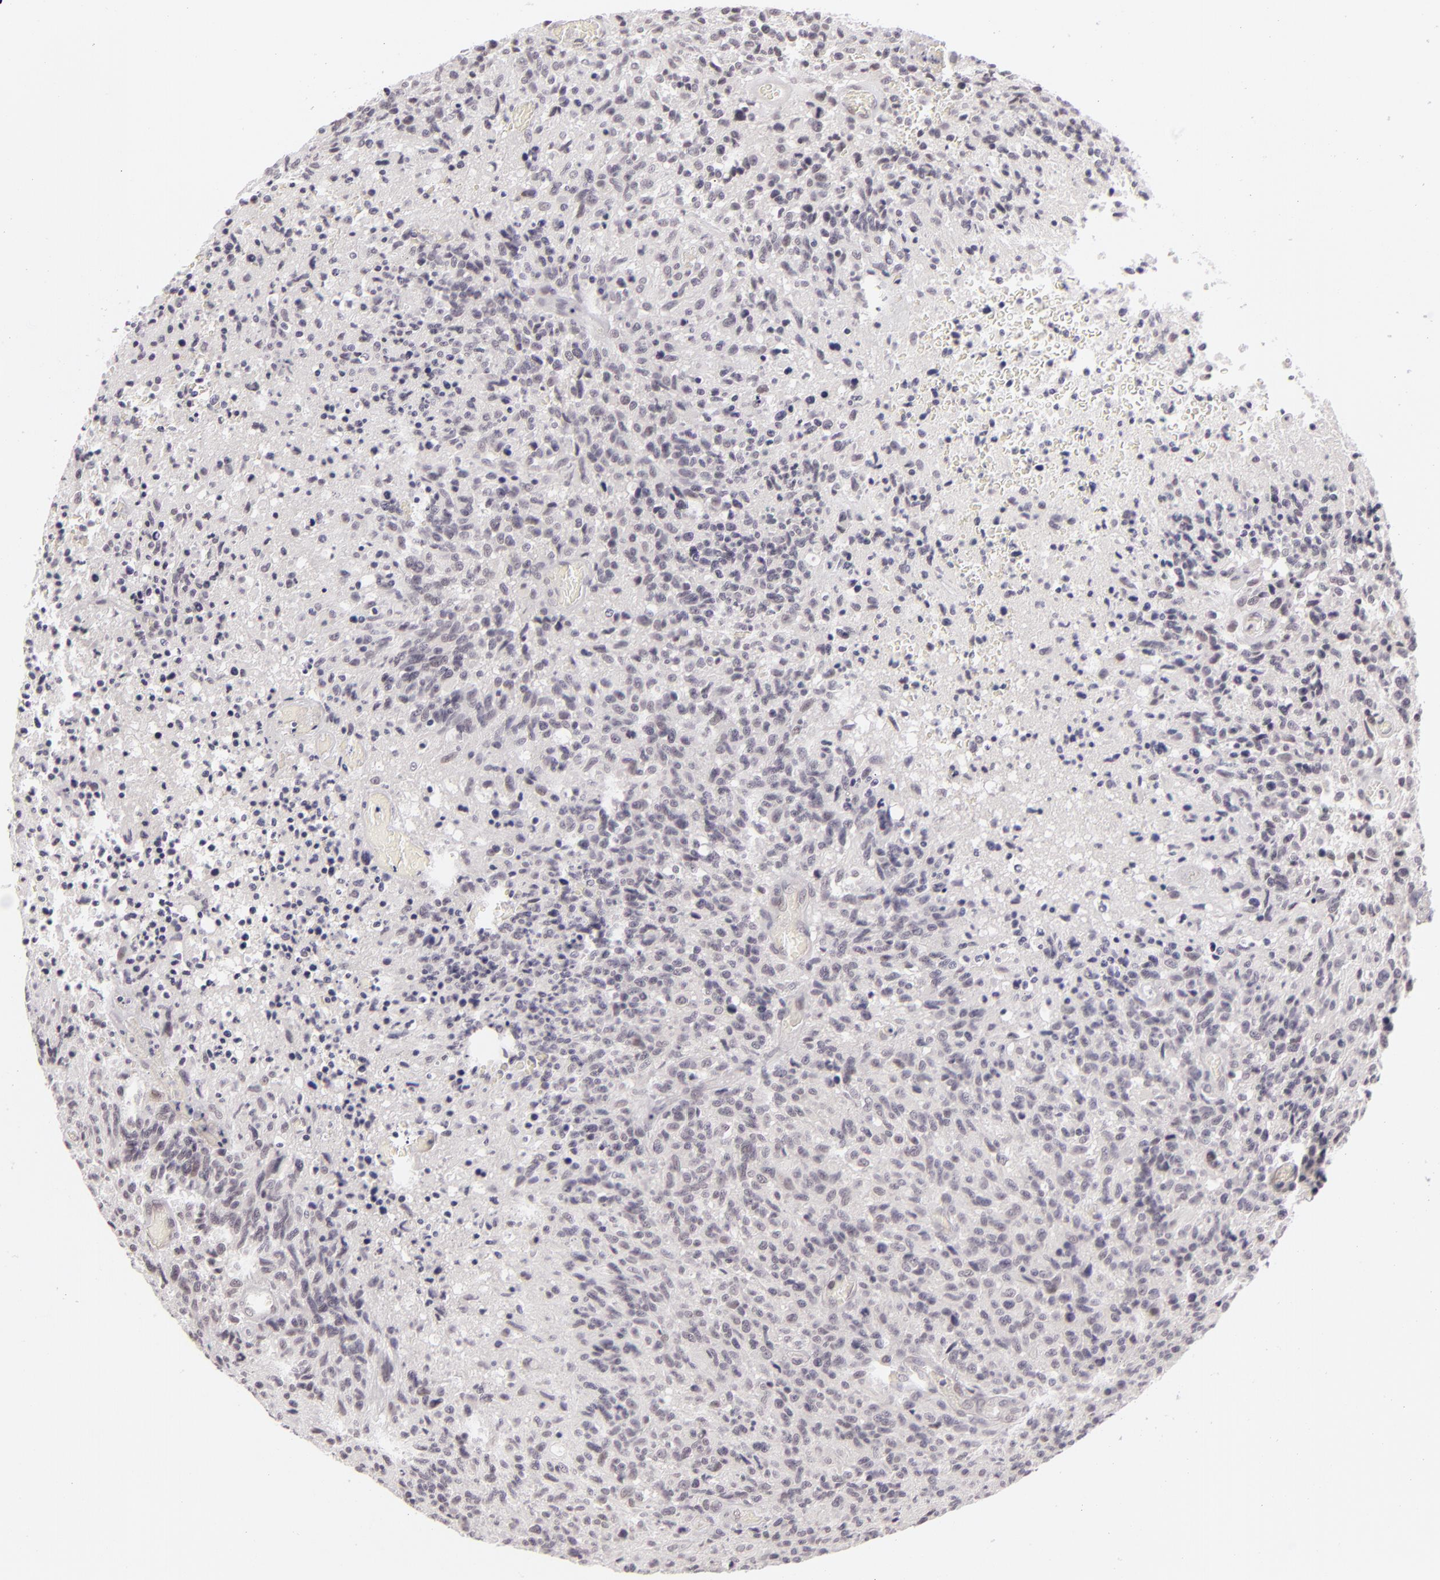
{"staining": {"intensity": "negative", "quantity": "none", "location": "none"}, "tissue": "glioma", "cell_type": "Tumor cells", "image_type": "cancer", "snomed": [{"axis": "morphology", "description": "Glioma, malignant, High grade"}, {"axis": "topography", "description": "Brain"}], "caption": "Histopathology image shows no protein staining in tumor cells of malignant glioma (high-grade) tissue.", "gene": "ZNF205", "patient": {"sex": "male", "age": 36}}